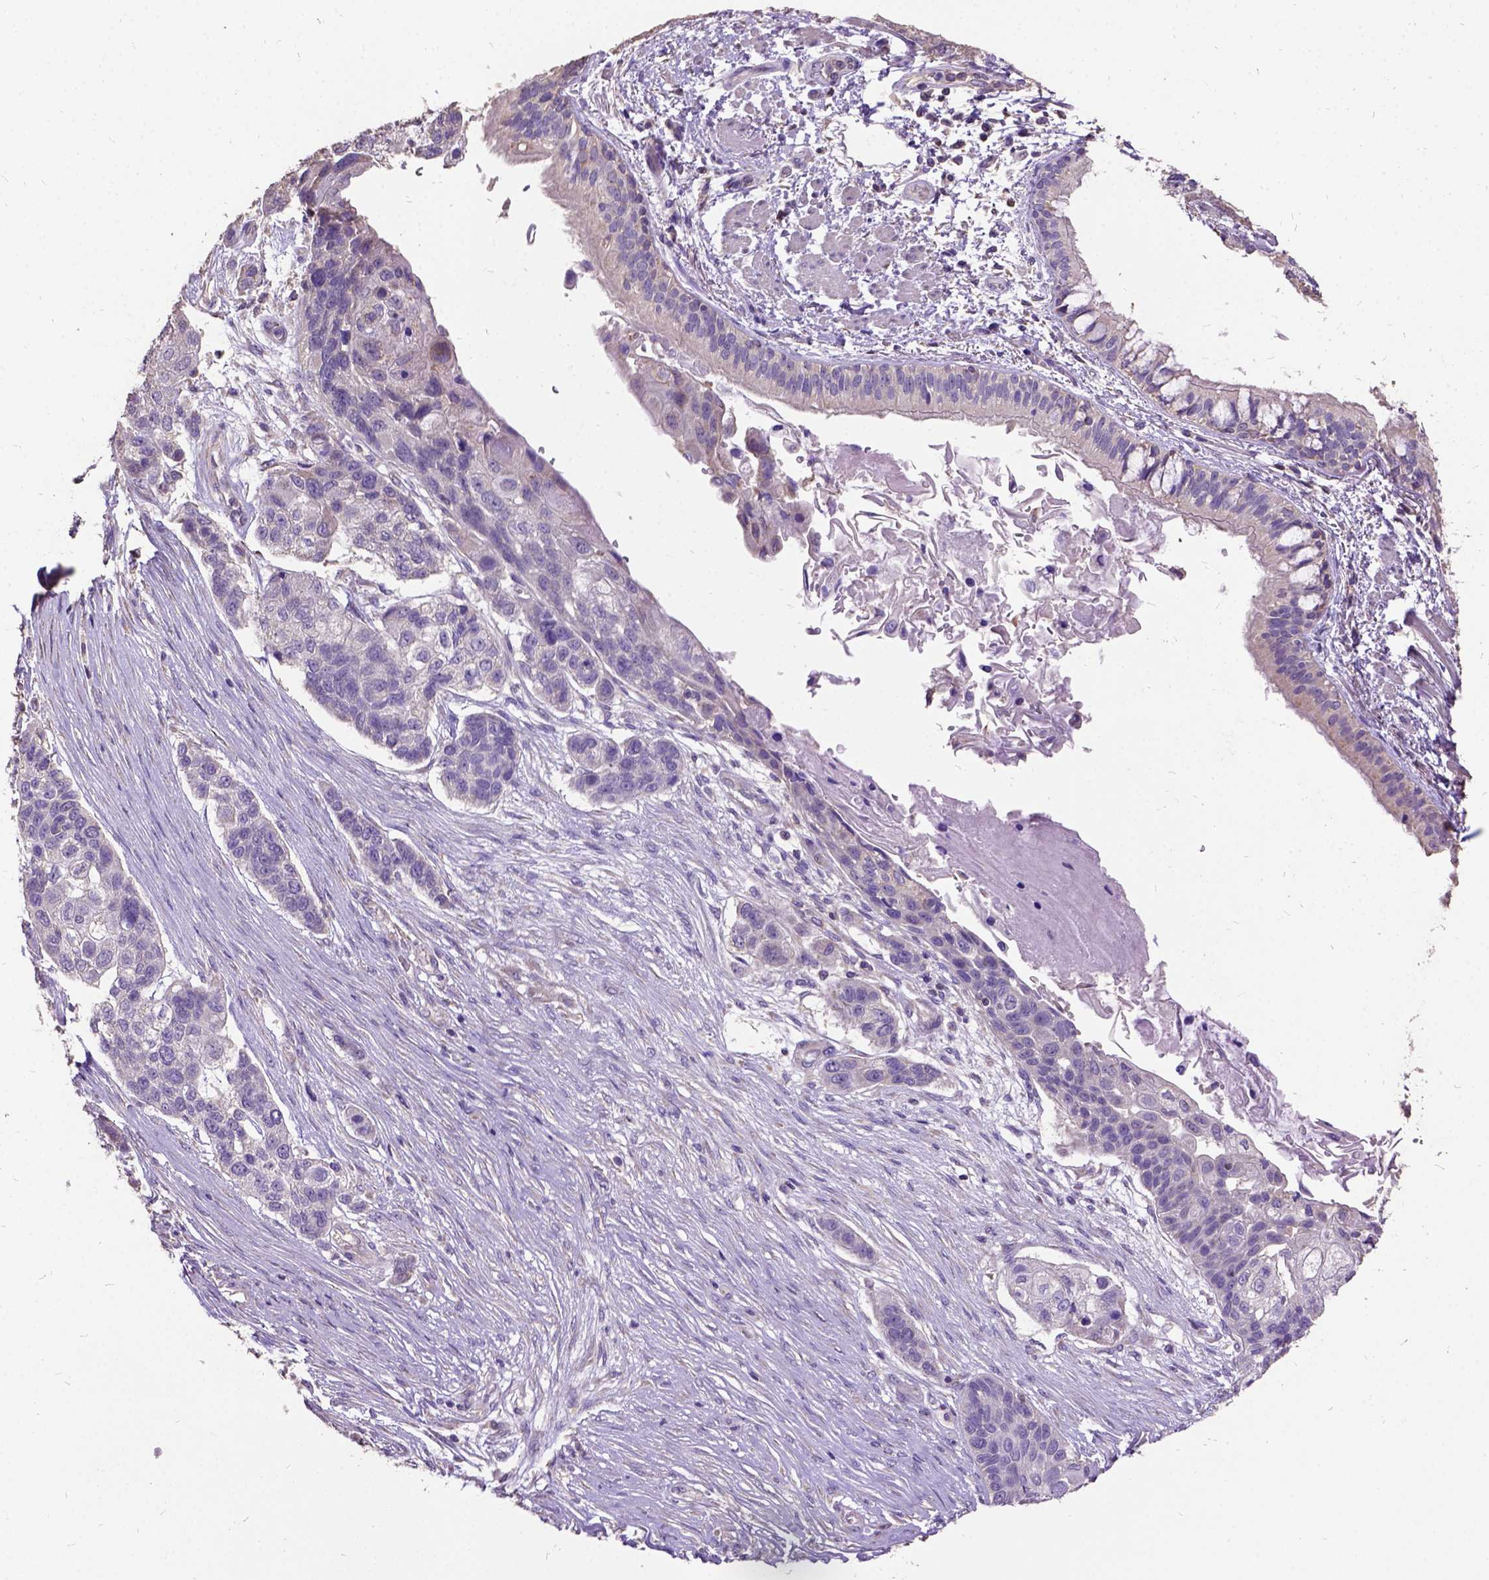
{"staining": {"intensity": "negative", "quantity": "none", "location": "none"}, "tissue": "lung cancer", "cell_type": "Tumor cells", "image_type": "cancer", "snomed": [{"axis": "morphology", "description": "Squamous cell carcinoma, NOS"}, {"axis": "topography", "description": "Lung"}], "caption": "Protein analysis of squamous cell carcinoma (lung) shows no significant expression in tumor cells. (DAB immunohistochemistry (IHC) visualized using brightfield microscopy, high magnification).", "gene": "DQX1", "patient": {"sex": "male", "age": 69}}